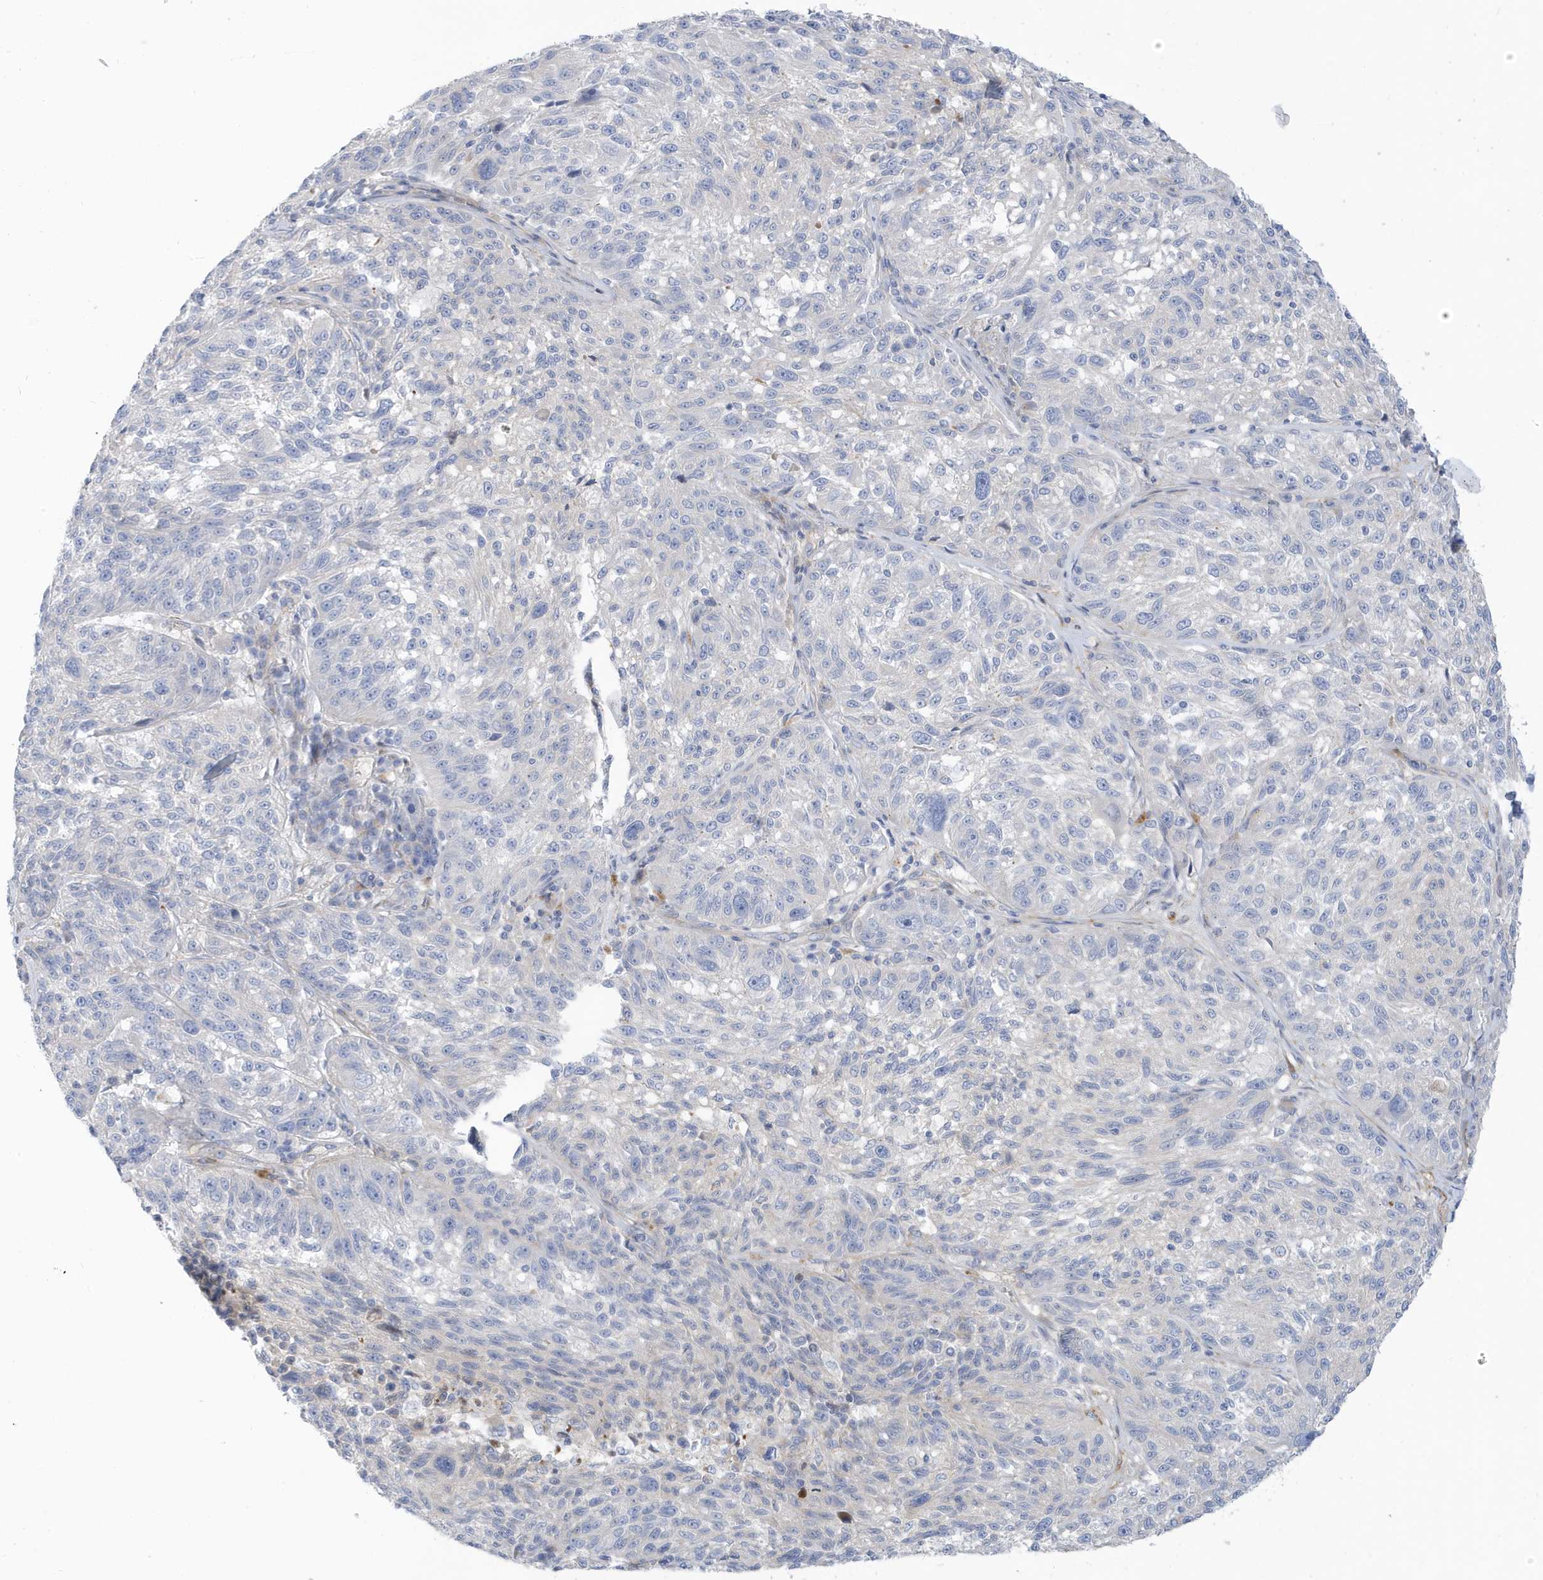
{"staining": {"intensity": "negative", "quantity": "none", "location": "none"}, "tissue": "melanoma", "cell_type": "Tumor cells", "image_type": "cancer", "snomed": [{"axis": "morphology", "description": "Malignant melanoma, NOS"}, {"axis": "topography", "description": "Skin"}], "caption": "Photomicrograph shows no significant protein positivity in tumor cells of malignant melanoma.", "gene": "ATP13A5", "patient": {"sex": "male", "age": 53}}